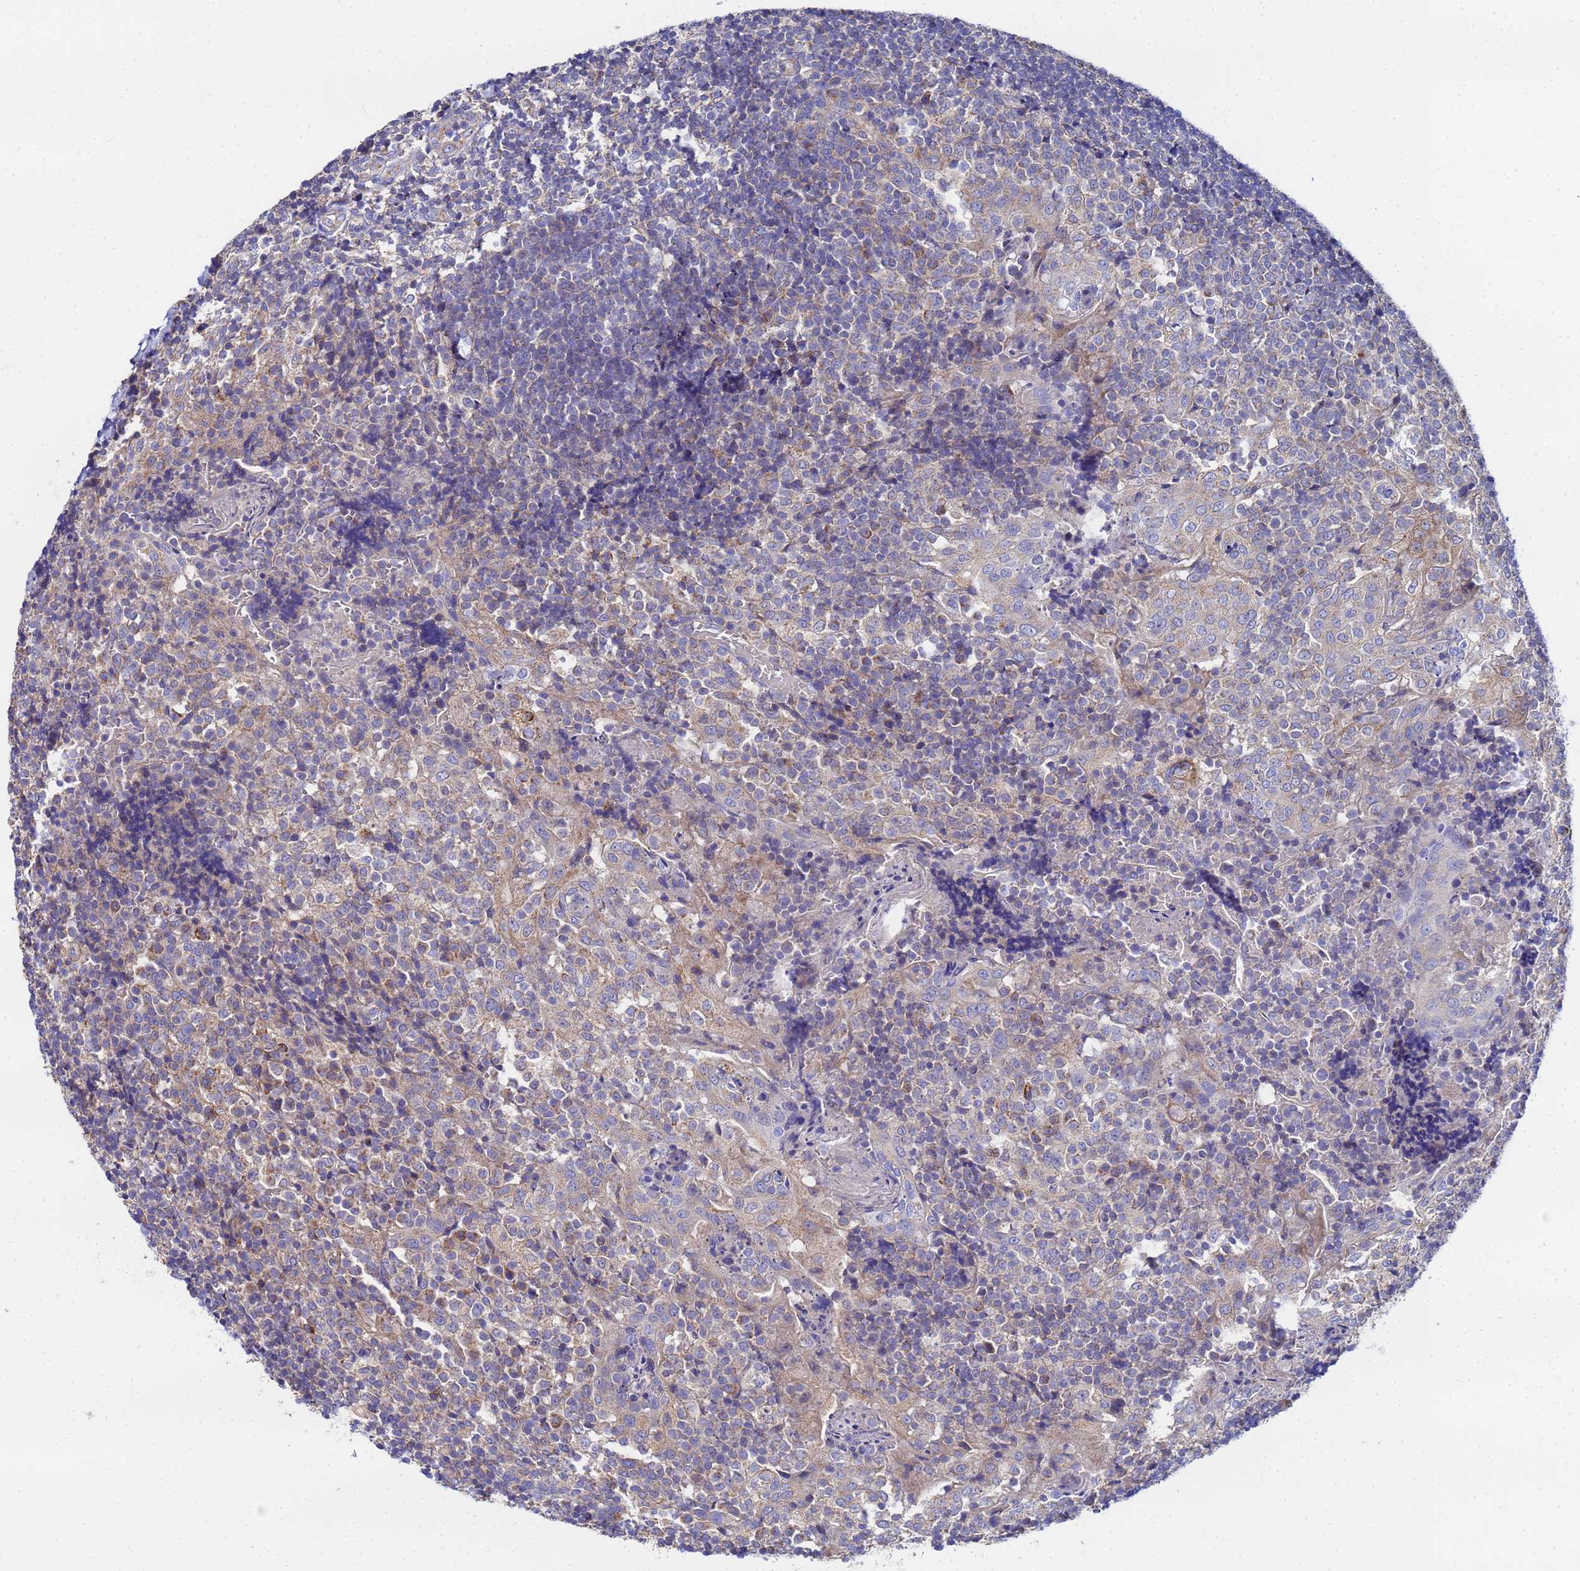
{"staining": {"intensity": "weak", "quantity": "<25%", "location": "cytoplasmic/membranous"}, "tissue": "tonsil", "cell_type": "Germinal center cells", "image_type": "normal", "snomed": [{"axis": "morphology", "description": "Normal tissue, NOS"}, {"axis": "topography", "description": "Tonsil"}], "caption": "The histopathology image reveals no significant expression in germinal center cells of tonsil. (Stains: DAB immunohistochemistry with hematoxylin counter stain, Microscopy: brightfield microscopy at high magnification).", "gene": "FAHD2A", "patient": {"sex": "female", "age": 19}}